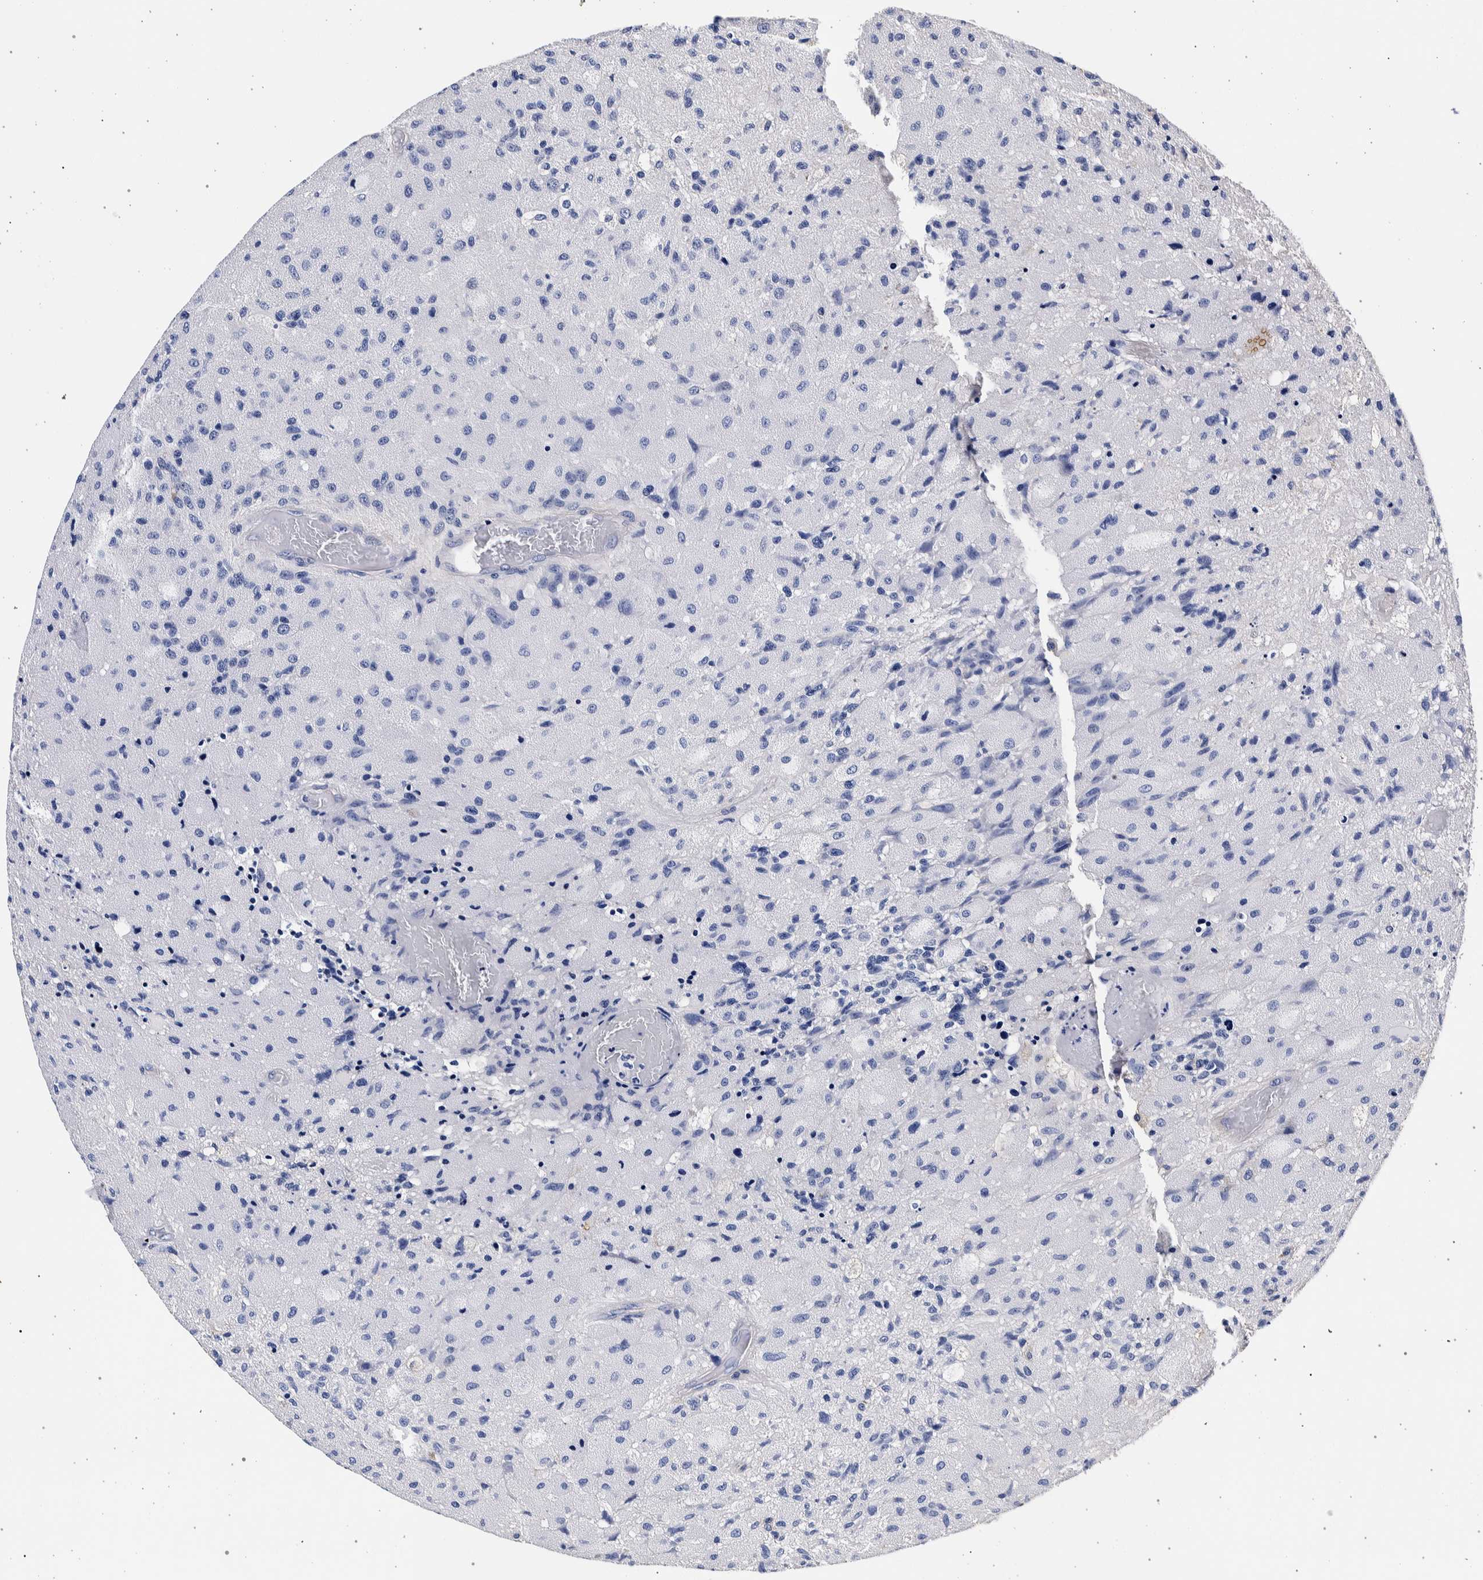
{"staining": {"intensity": "negative", "quantity": "none", "location": "none"}, "tissue": "glioma", "cell_type": "Tumor cells", "image_type": "cancer", "snomed": [{"axis": "morphology", "description": "Normal tissue, NOS"}, {"axis": "morphology", "description": "Glioma, malignant, High grade"}, {"axis": "topography", "description": "Cerebral cortex"}], "caption": "Tumor cells are negative for brown protein staining in malignant glioma (high-grade).", "gene": "NIBAN2", "patient": {"sex": "male", "age": 77}}